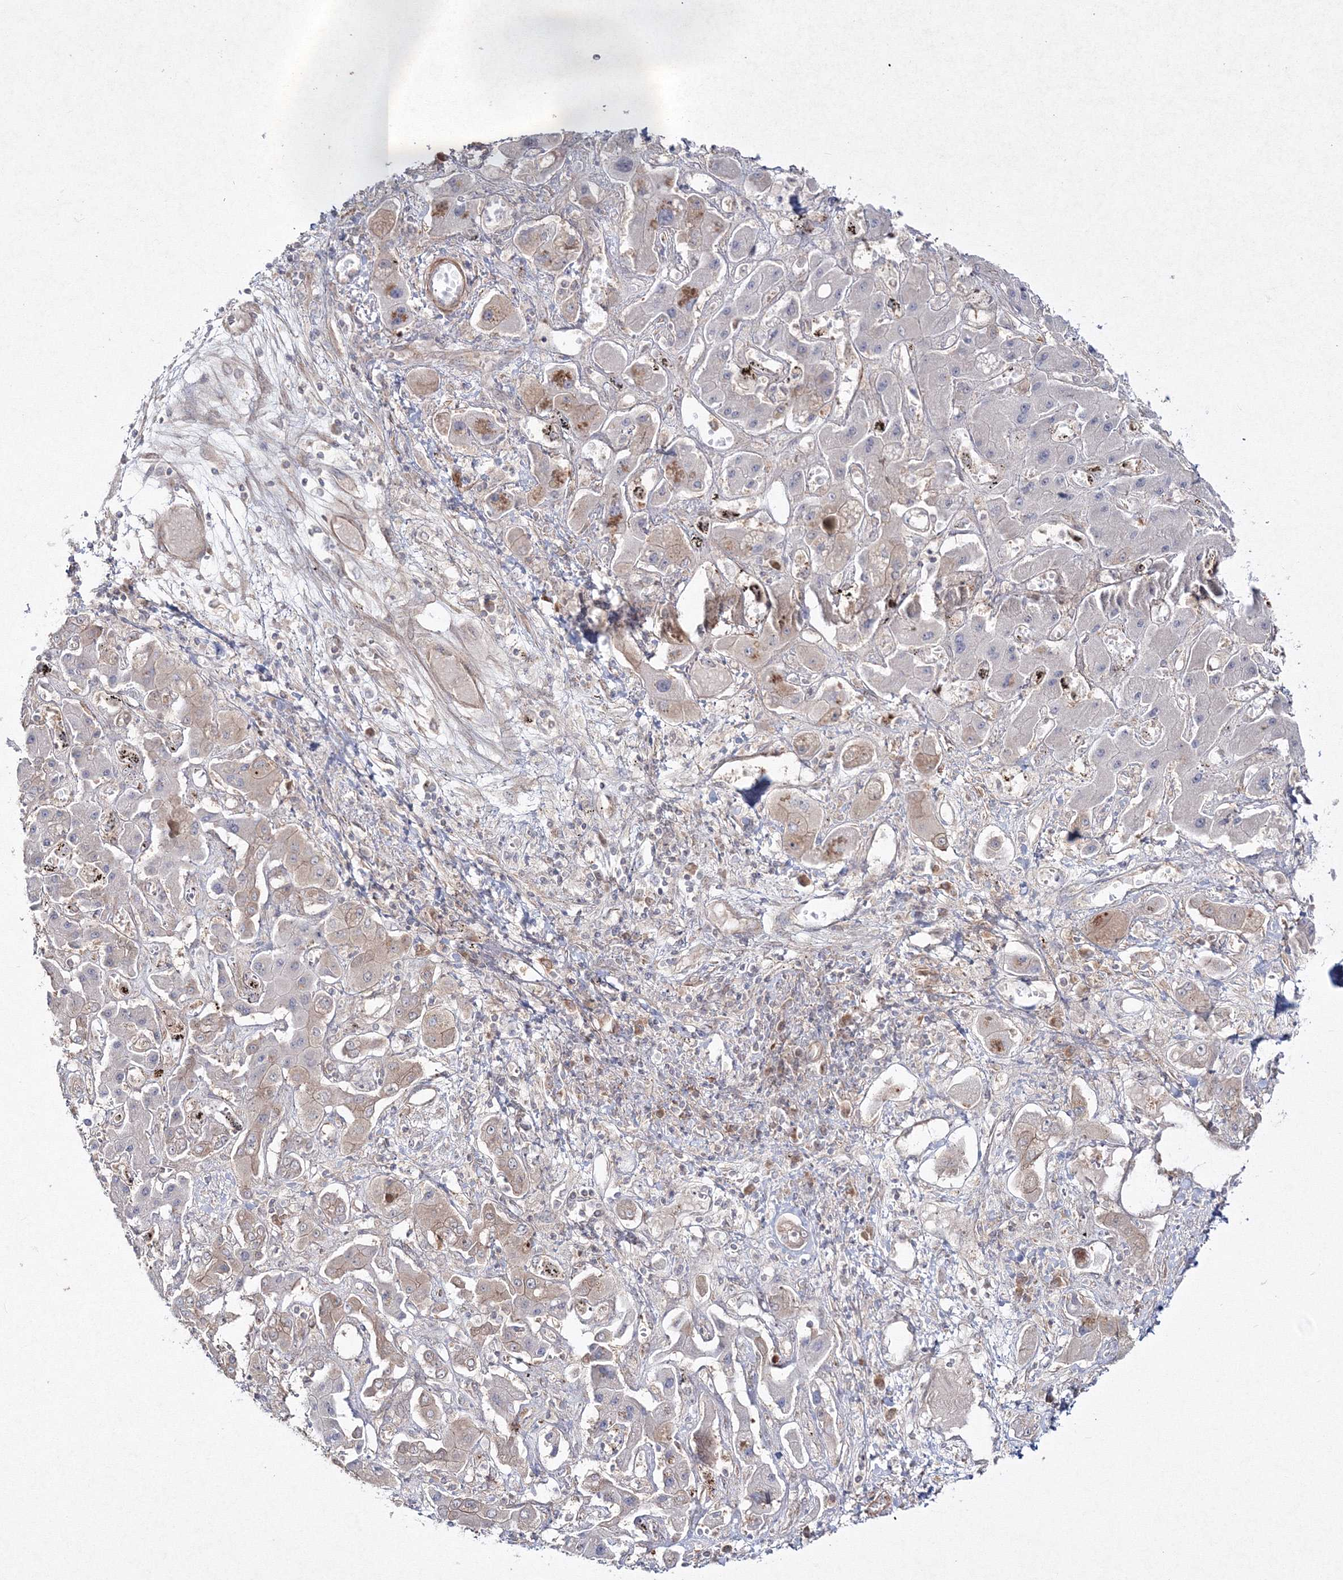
{"staining": {"intensity": "weak", "quantity": "<25%", "location": "cytoplasmic/membranous"}, "tissue": "liver cancer", "cell_type": "Tumor cells", "image_type": "cancer", "snomed": [{"axis": "morphology", "description": "Cholangiocarcinoma"}, {"axis": "topography", "description": "Liver"}], "caption": "DAB immunohistochemical staining of human liver cancer (cholangiocarcinoma) reveals no significant positivity in tumor cells.", "gene": "IPMK", "patient": {"sex": "male", "age": 67}}